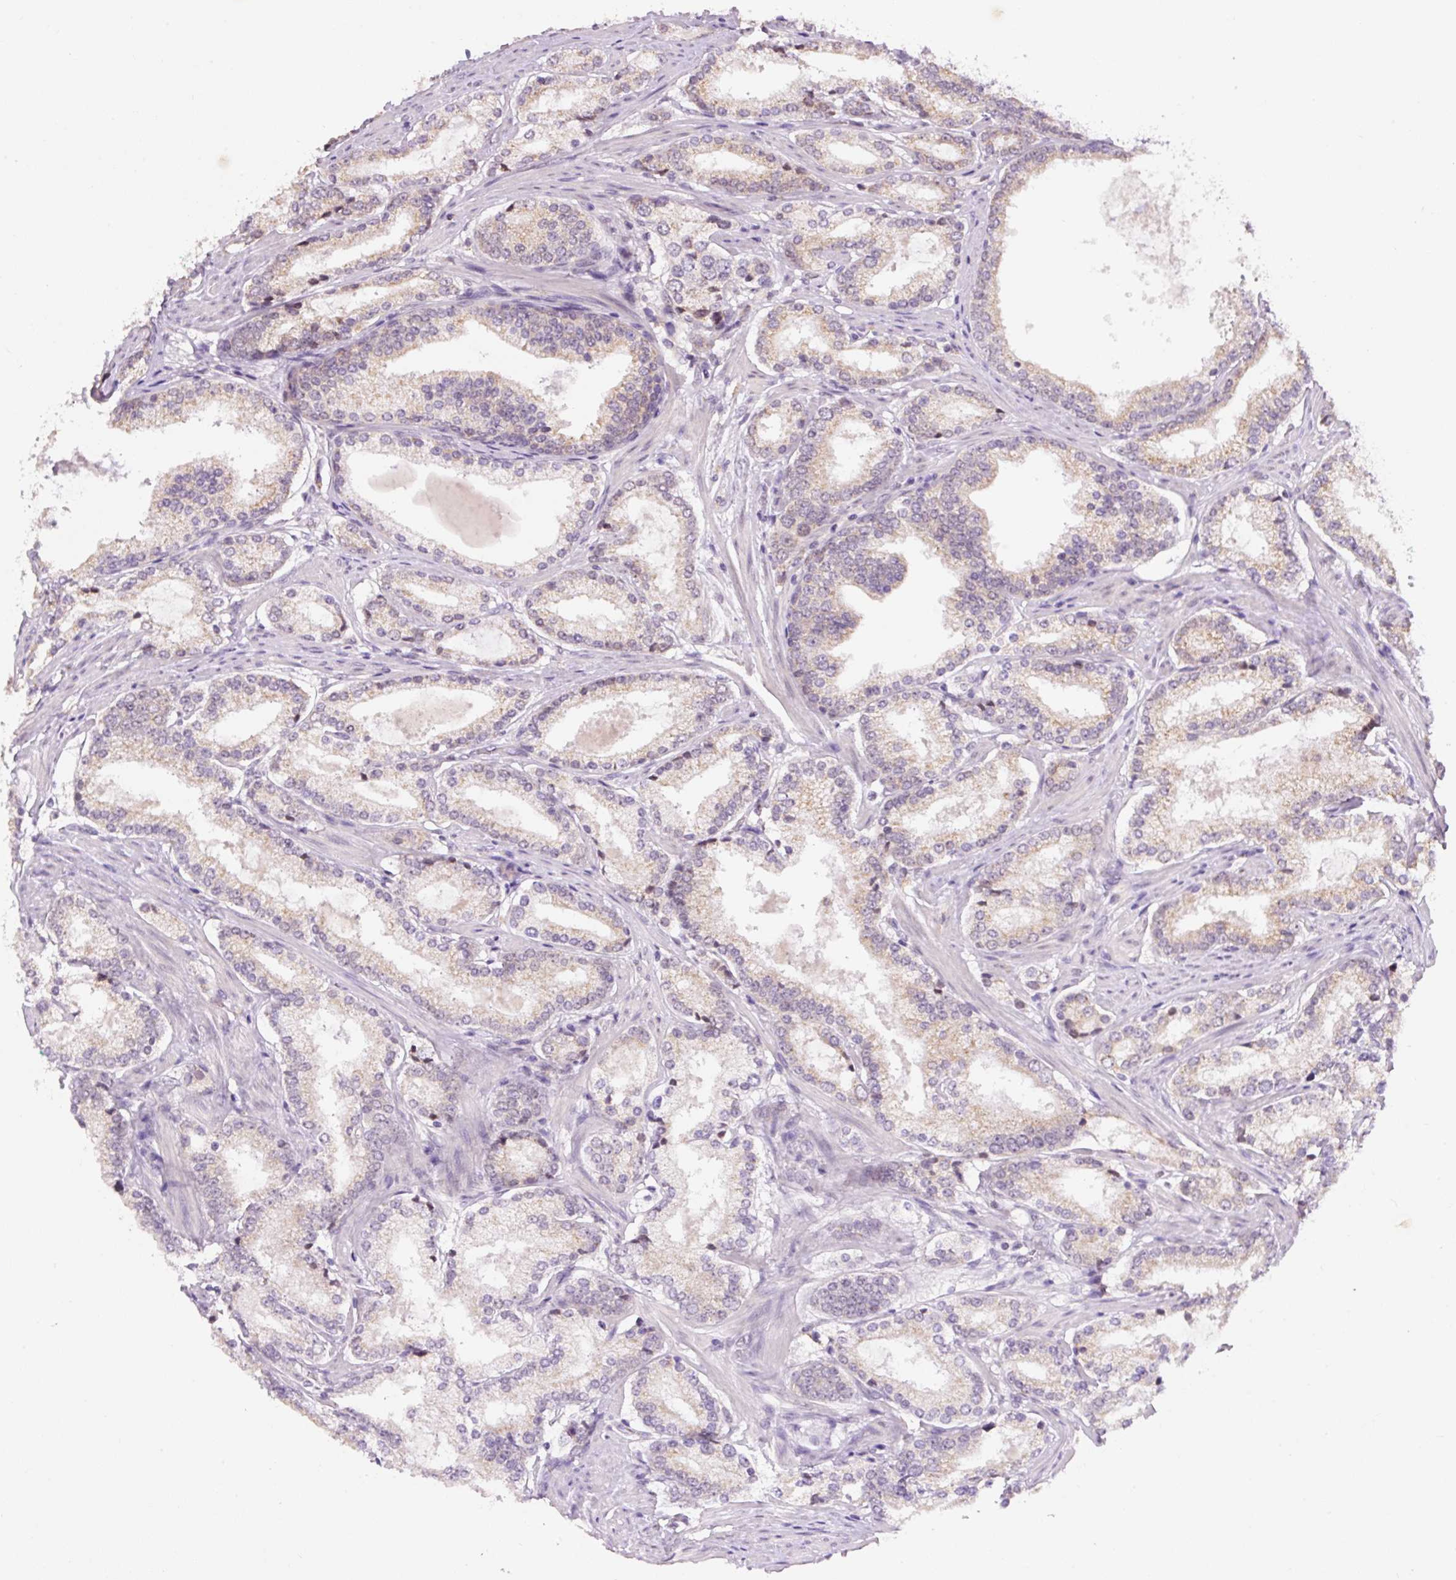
{"staining": {"intensity": "weak", "quantity": "25%-75%", "location": "cytoplasmic/membranous"}, "tissue": "prostate cancer", "cell_type": "Tumor cells", "image_type": "cancer", "snomed": [{"axis": "morphology", "description": "Adenocarcinoma, Low grade"}, {"axis": "topography", "description": "Prostate"}], "caption": "Approximately 25%-75% of tumor cells in adenocarcinoma (low-grade) (prostate) display weak cytoplasmic/membranous protein expression as visualized by brown immunohistochemical staining.", "gene": "PCK2", "patient": {"sex": "male", "age": 58}}